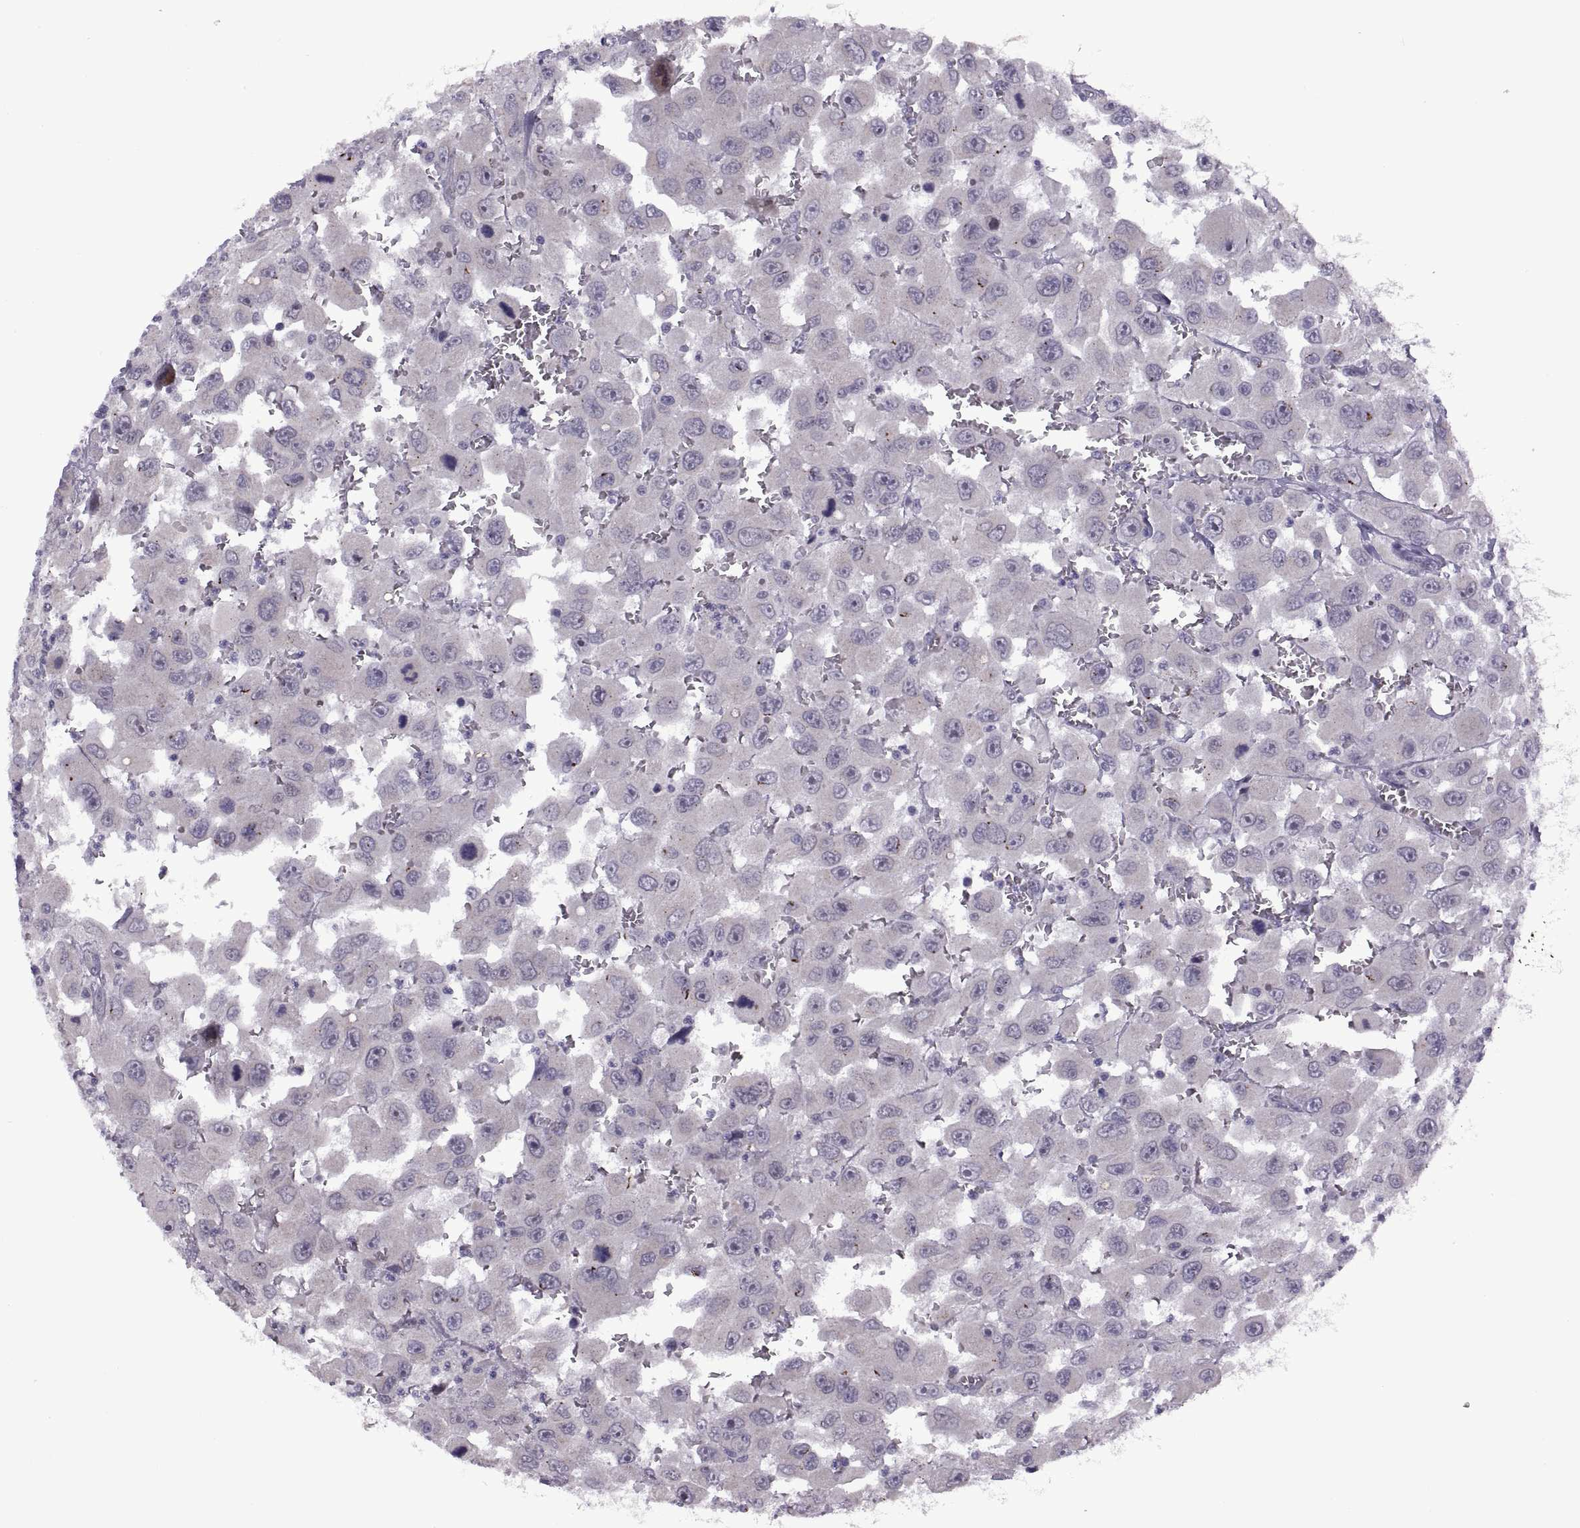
{"staining": {"intensity": "negative", "quantity": "none", "location": "none"}, "tissue": "head and neck cancer", "cell_type": "Tumor cells", "image_type": "cancer", "snomed": [{"axis": "morphology", "description": "Squamous cell carcinoma, NOS"}, {"axis": "morphology", "description": "Squamous cell carcinoma, metastatic, NOS"}, {"axis": "topography", "description": "Oral tissue"}, {"axis": "topography", "description": "Head-Neck"}], "caption": "This is an immunohistochemistry (IHC) image of human head and neck cancer. There is no positivity in tumor cells.", "gene": "RIPK4", "patient": {"sex": "female", "age": 85}}